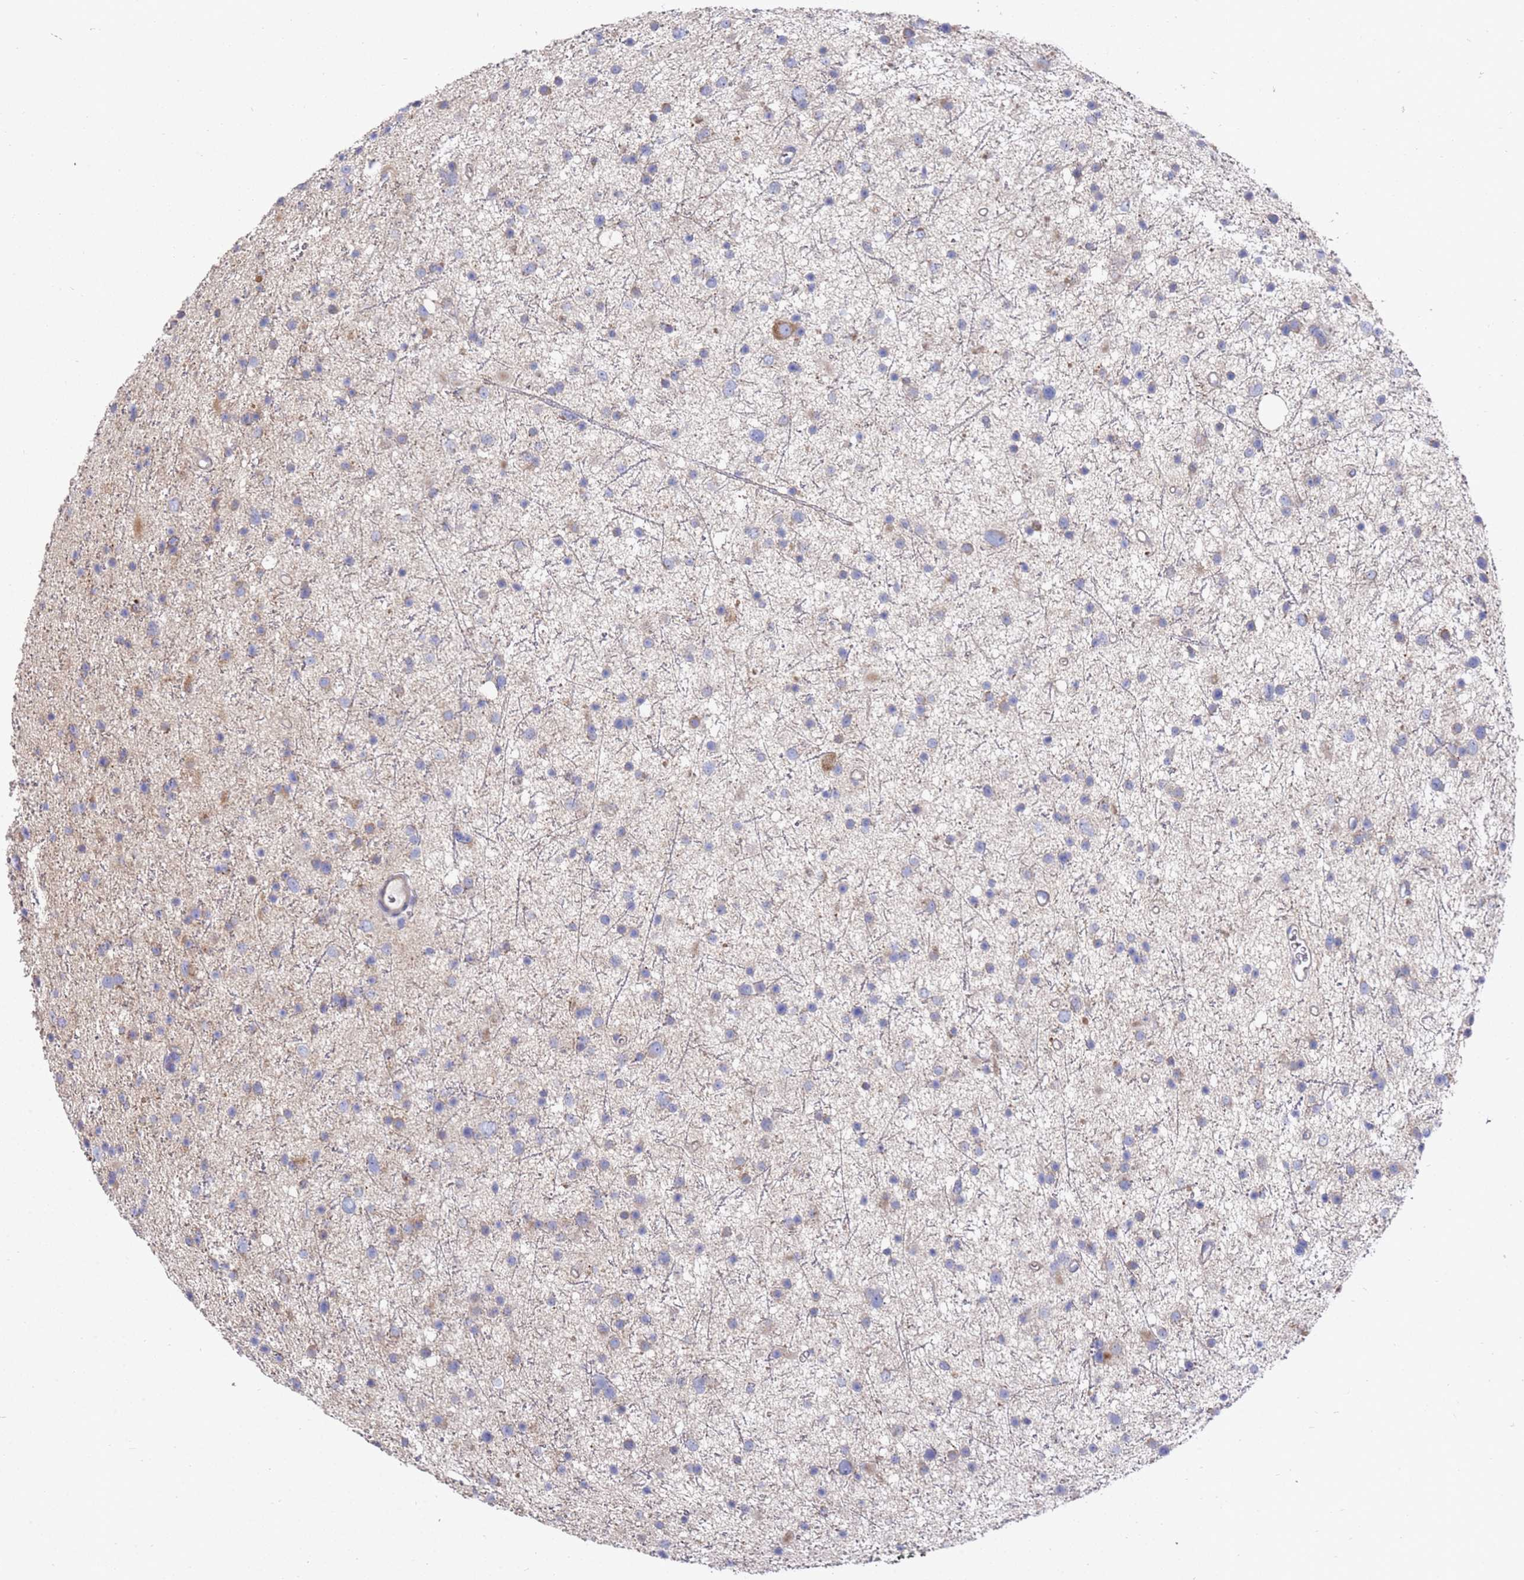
{"staining": {"intensity": "negative", "quantity": "none", "location": "none"}, "tissue": "glioma", "cell_type": "Tumor cells", "image_type": "cancer", "snomed": [{"axis": "morphology", "description": "Glioma, malignant, Low grade"}, {"axis": "topography", "description": "Cerebral cortex"}], "caption": "DAB (3,3'-diaminobenzidine) immunohistochemical staining of low-grade glioma (malignant) exhibits no significant positivity in tumor cells.", "gene": "SCAPER", "patient": {"sex": "female", "age": 39}}